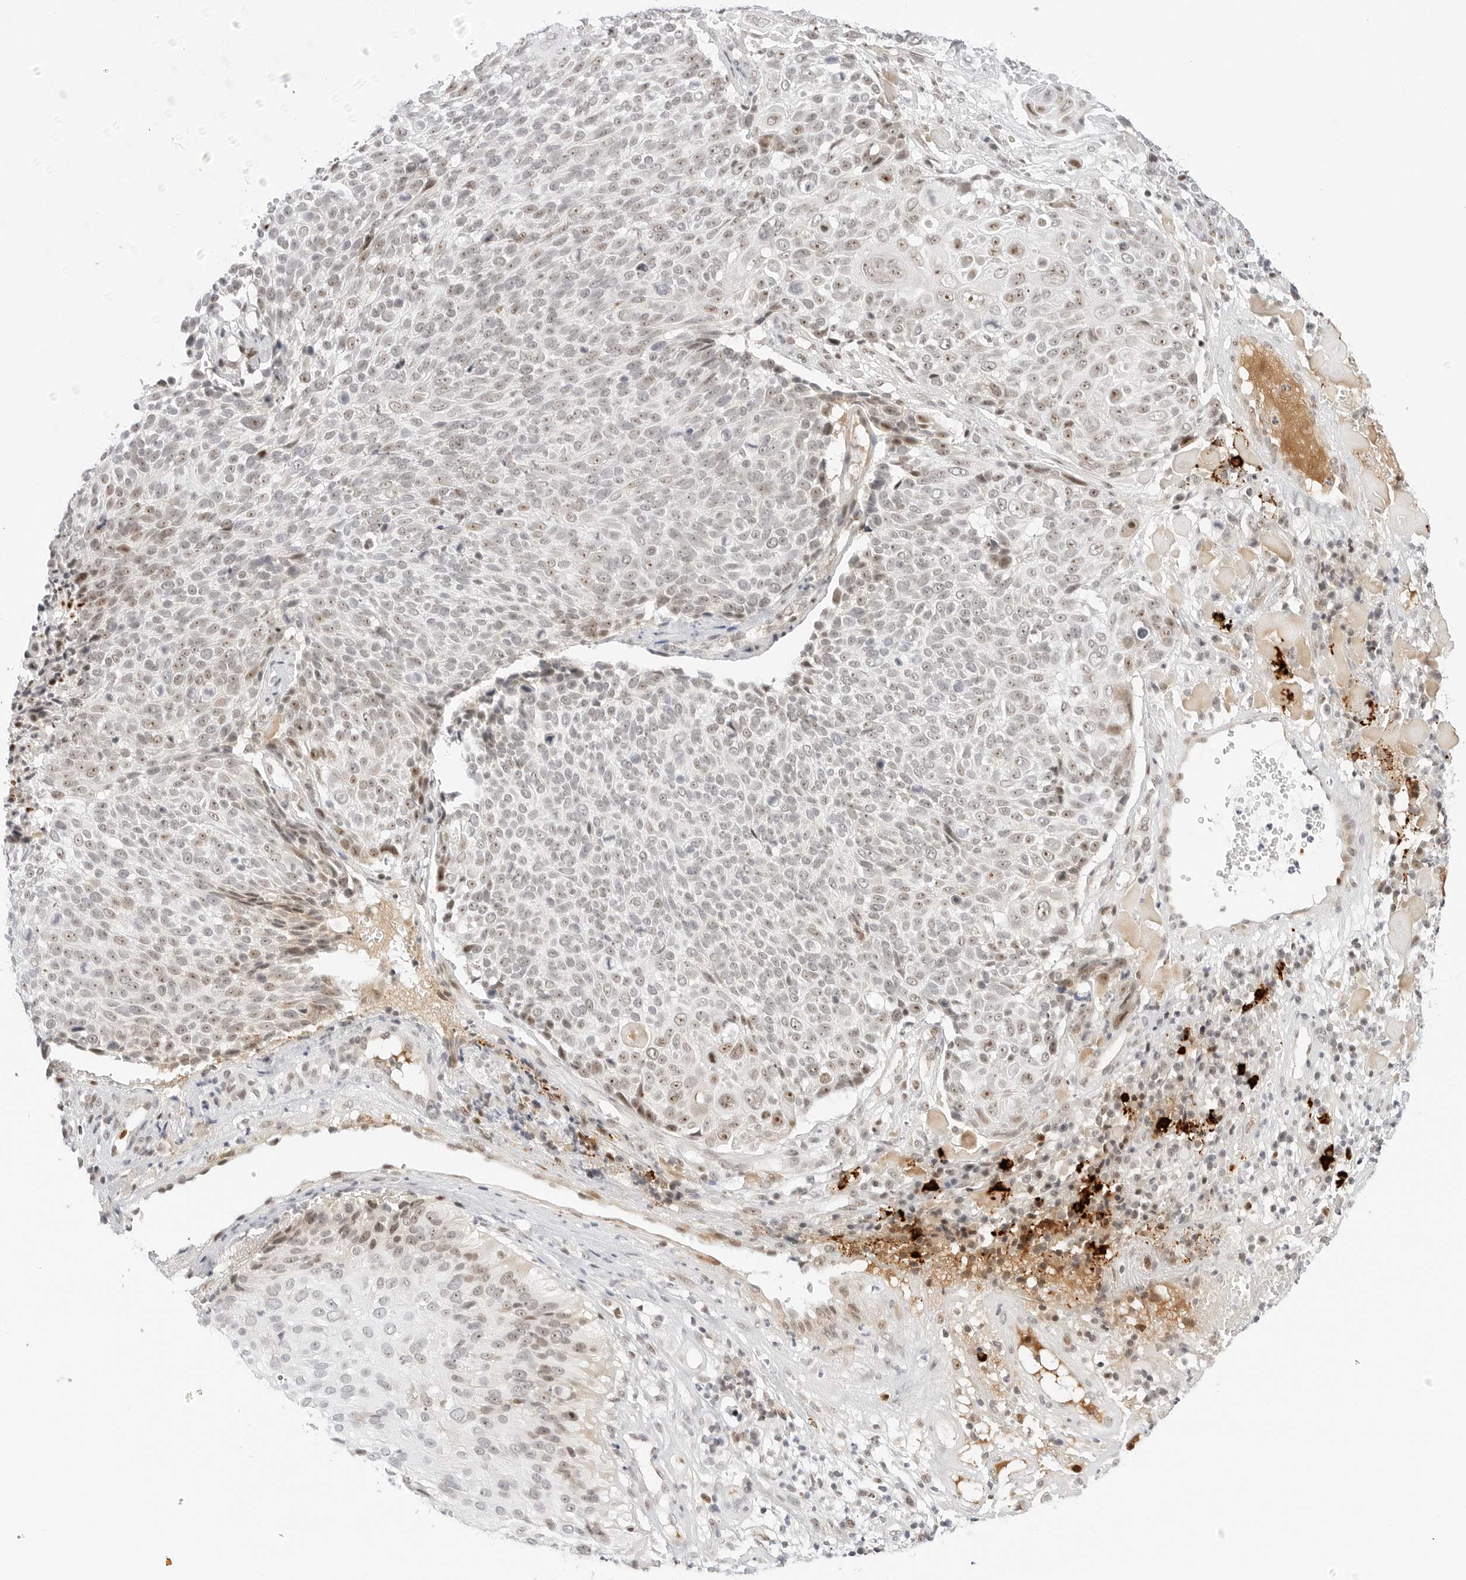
{"staining": {"intensity": "weak", "quantity": "25%-75%", "location": "nuclear"}, "tissue": "cervical cancer", "cell_type": "Tumor cells", "image_type": "cancer", "snomed": [{"axis": "morphology", "description": "Squamous cell carcinoma, NOS"}, {"axis": "topography", "description": "Cervix"}], "caption": "Protein staining by IHC demonstrates weak nuclear staining in approximately 25%-75% of tumor cells in cervical squamous cell carcinoma. (IHC, brightfield microscopy, high magnification).", "gene": "HIPK3", "patient": {"sex": "female", "age": 74}}